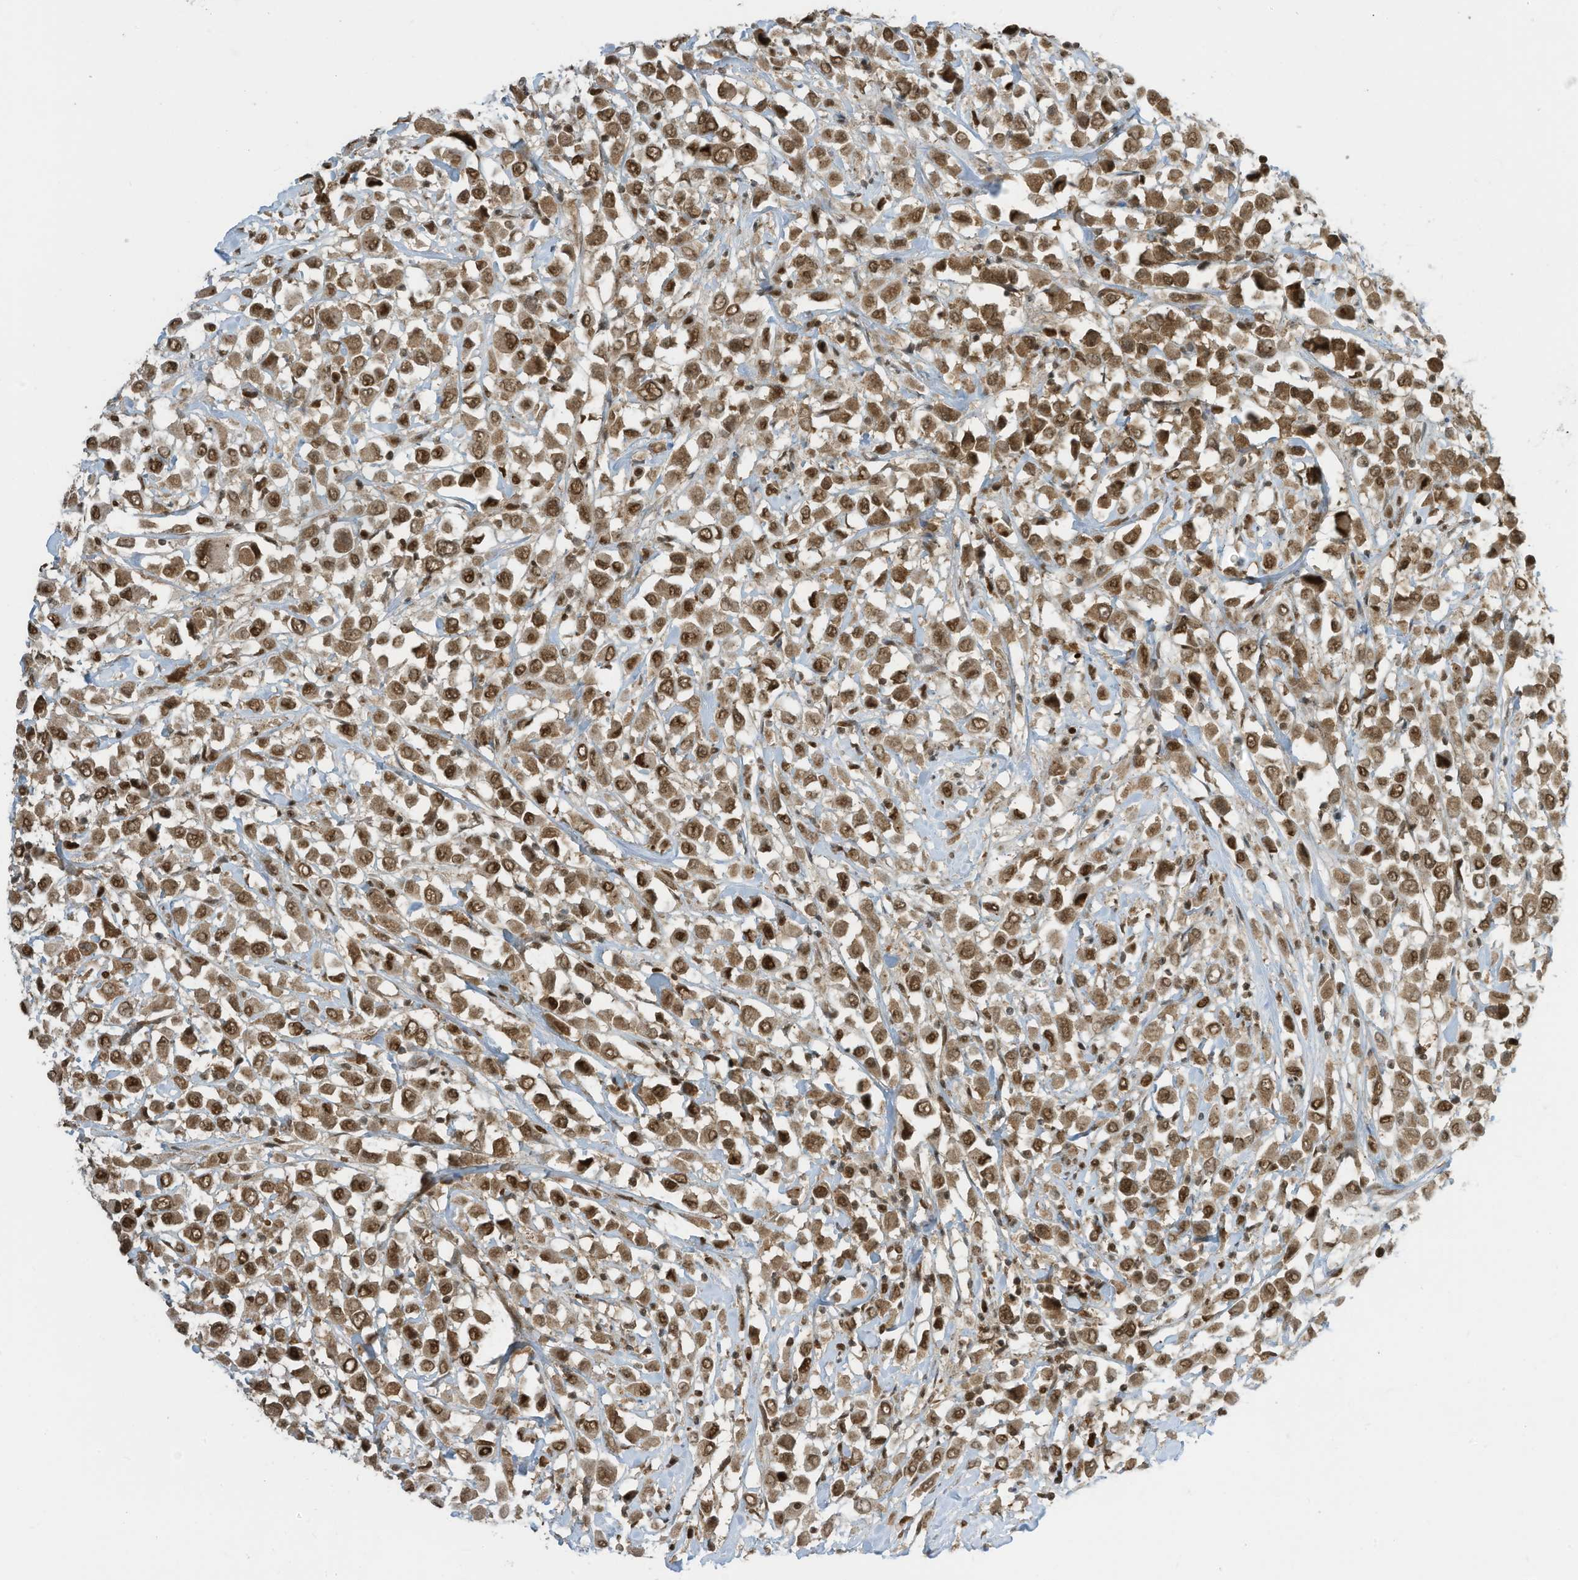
{"staining": {"intensity": "moderate", "quantity": ">75%", "location": "cytoplasmic/membranous,nuclear"}, "tissue": "breast cancer", "cell_type": "Tumor cells", "image_type": "cancer", "snomed": [{"axis": "morphology", "description": "Duct carcinoma"}, {"axis": "topography", "description": "Breast"}], "caption": "DAB immunohistochemical staining of human infiltrating ductal carcinoma (breast) reveals moderate cytoplasmic/membranous and nuclear protein positivity in about >75% of tumor cells.", "gene": "KPNB1", "patient": {"sex": "female", "age": 61}}